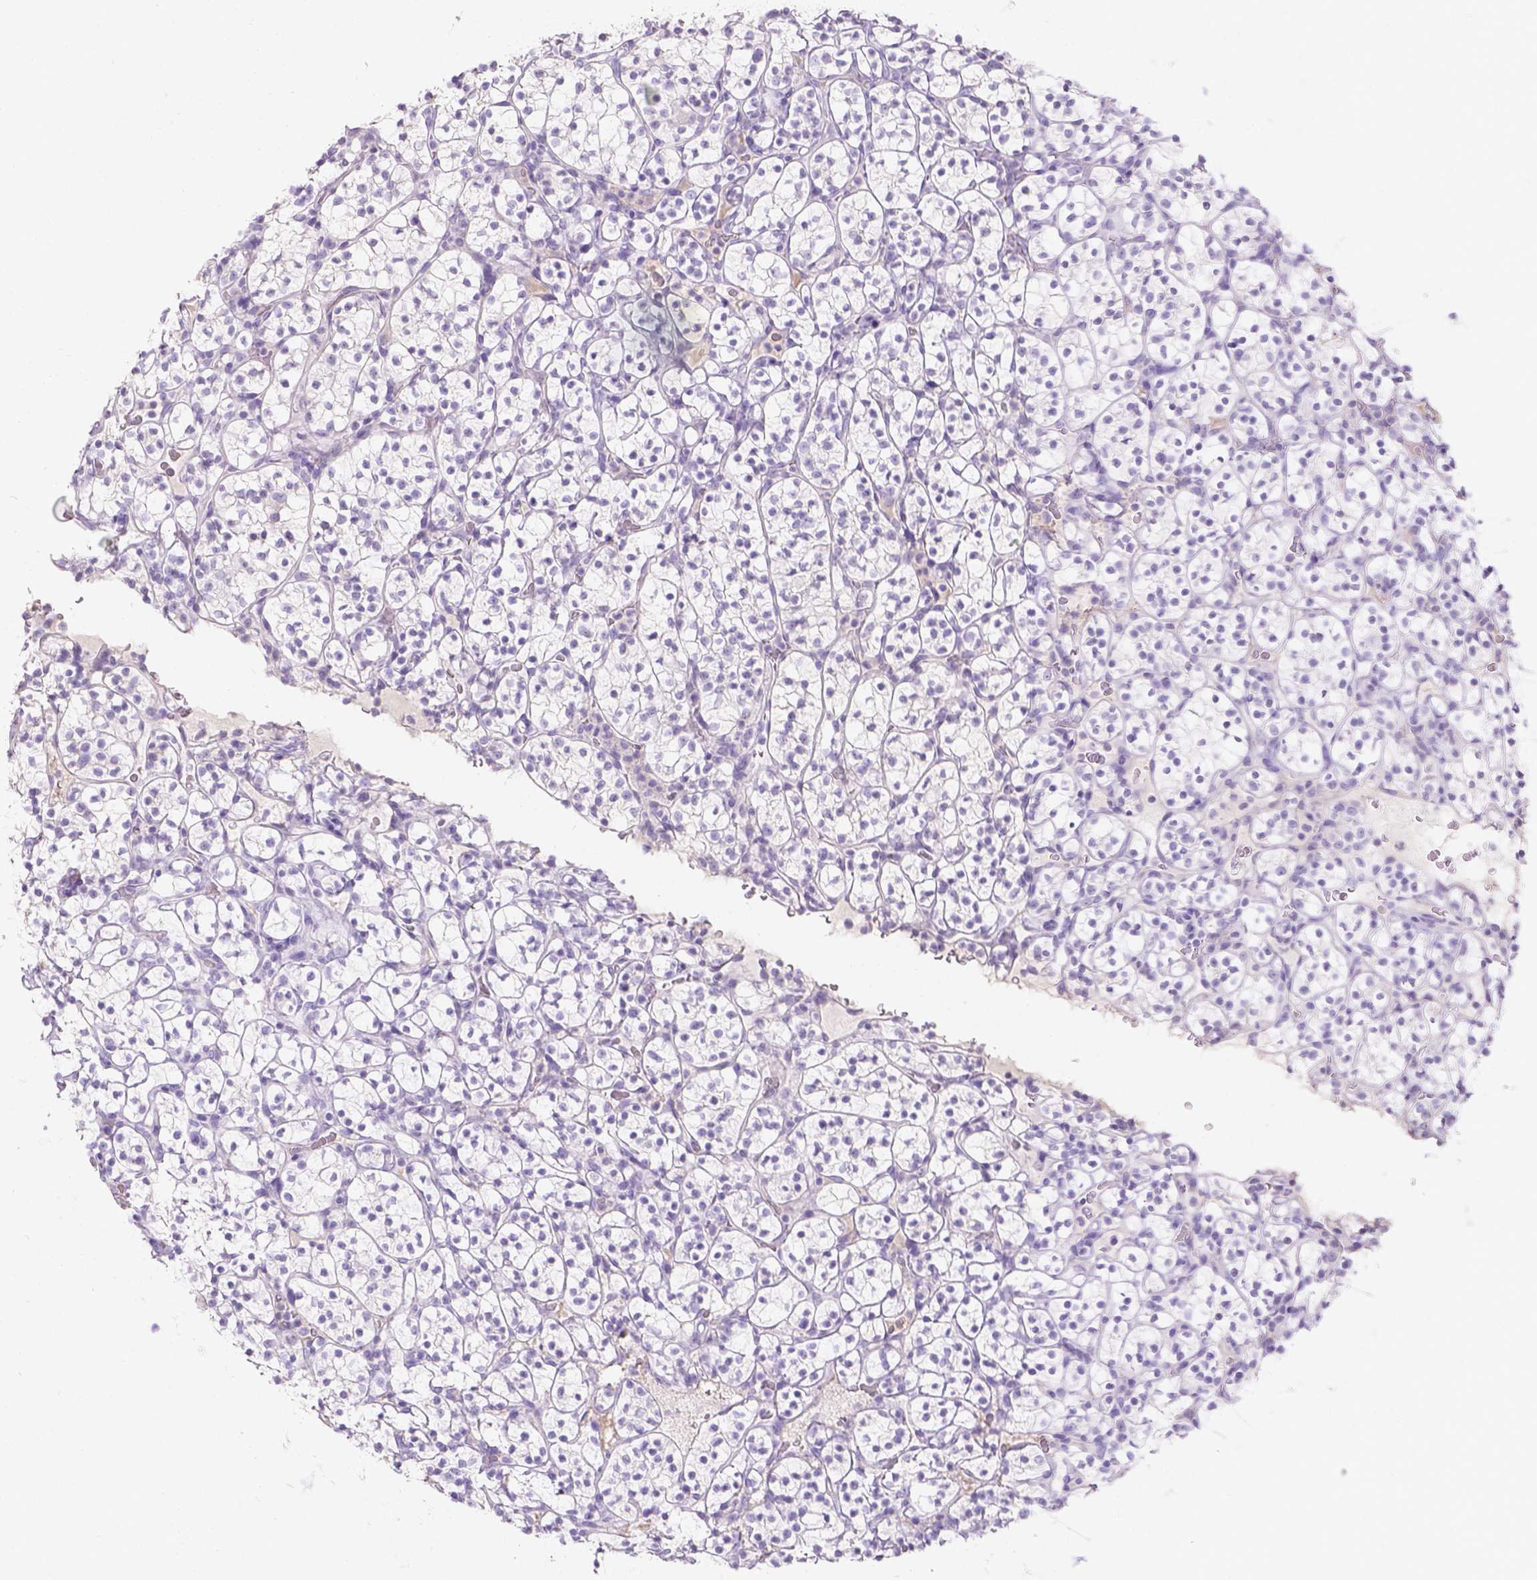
{"staining": {"intensity": "negative", "quantity": "none", "location": "none"}, "tissue": "renal cancer", "cell_type": "Tumor cells", "image_type": "cancer", "snomed": [{"axis": "morphology", "description": "Adenocarcinoma, NOS"}, {"axis": "topography", "description": "Kidney"}], "caption": "Tumor cells show no significant protein positivity in adenocarcinoma (renal).", "gene": "GAL3ST2", "patient": {"sex": "female", "age": 89}}